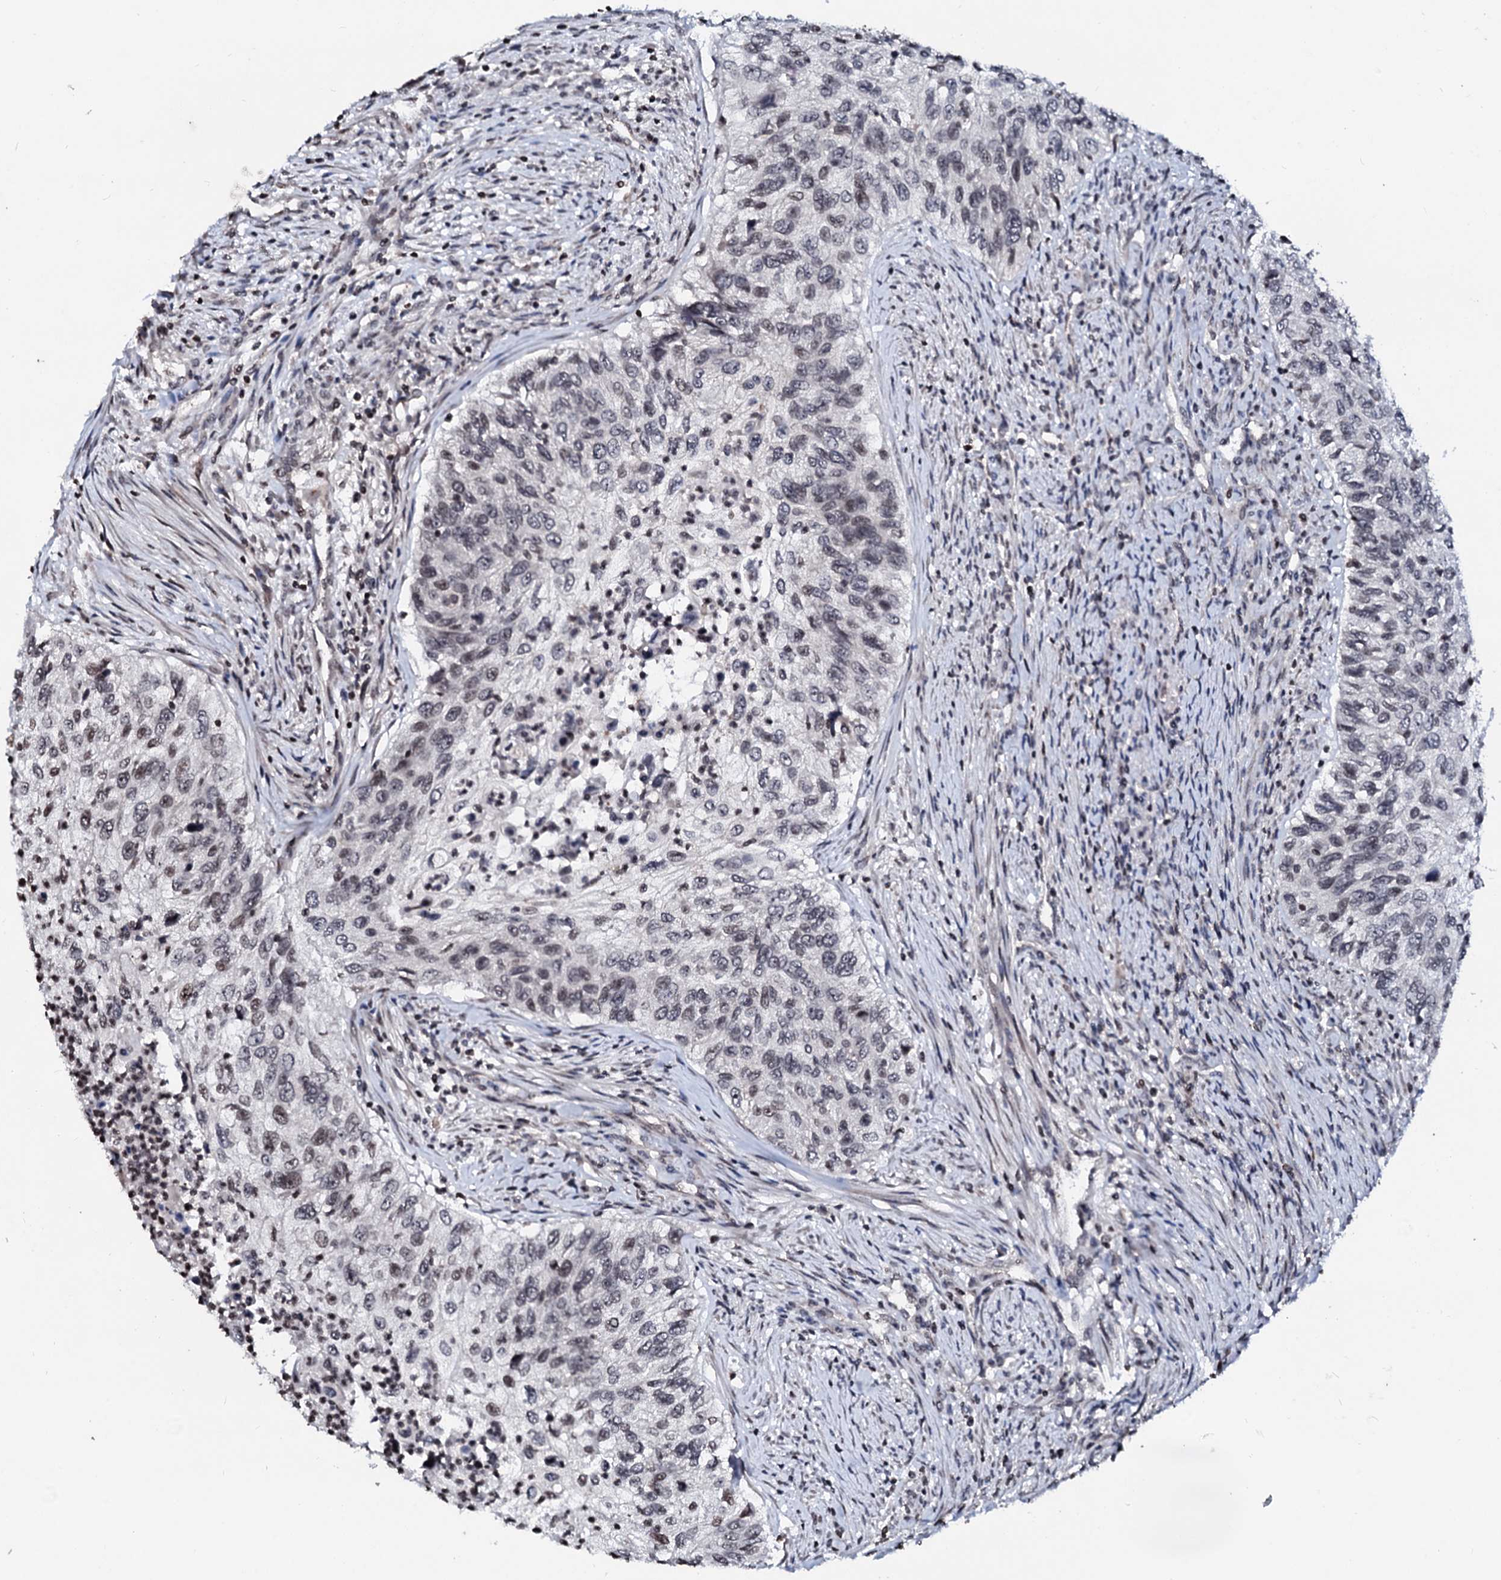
{"staining": {"intensity": "weak", "quantity": "<25%", "location": "nuclear"}, "tissue": "urothelial cancer", "cell_type": "Tumor cells", "image_type": "cancer", "snomed": [{"axis": "morphology", "description": "Urothelial carcinoma, High grade"}, {"axis": "topography", "description": "Urinary bladder"}], "caption": "The immunohistochemistry (IHC) photomicrograph has no significant expression in tumor cells of high-grade urothelial carcinoma tissue.", "gene": "LSM11", "patient": {"sex": "female", "age": 60}}